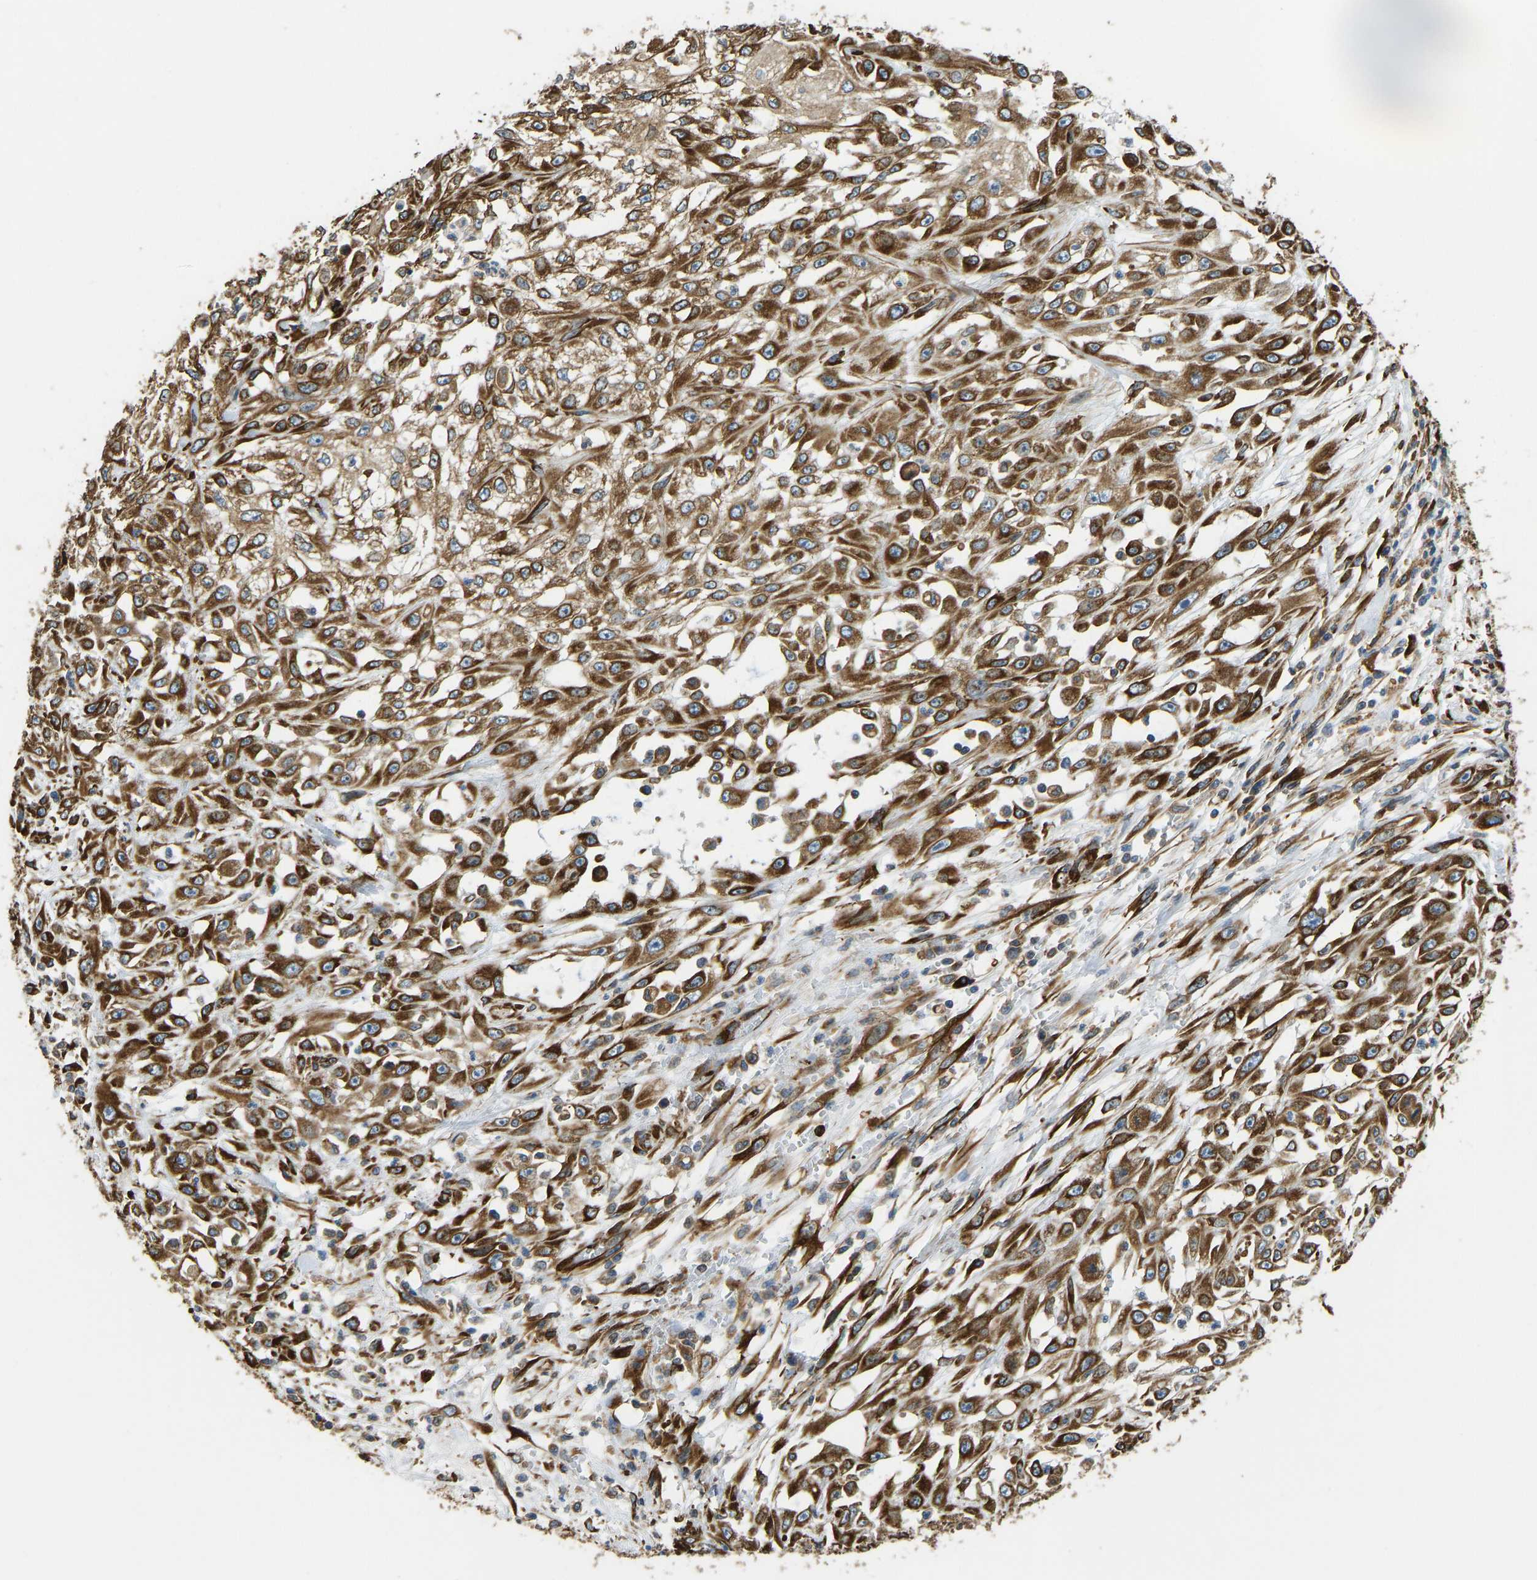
{"staining": {"intensity": "strong", "quantity": ">75%", "location": "cytoplasmic/membranous"}, "tissue": "skin cancer", "cell_type": "Tumor cells", "image_type": "cancer", "snomed": [{"axis": "morphology", "description": "Squamous cell carcinoma, NOS"}, {"axis": "morphology", "description": "Squamous cell carcinoma, metastatic, NOS"}, {"axis": "topography", "description": "Skin"}, {"axis": "topography", "description": "Lymph node"}], "caption": "Protein expression analysis of human skin cancer (metastatic squamous cell carcinoma) reveals strong cytoplasmic/membranous staining in about >75% of tumor cells. The staining was performed using DAB, with brown indicating positive protein expression. Nuclei are stained blue with hematoxylin.", "gene": "BEX3", "patient": {"sex": "male", "age": 75}}